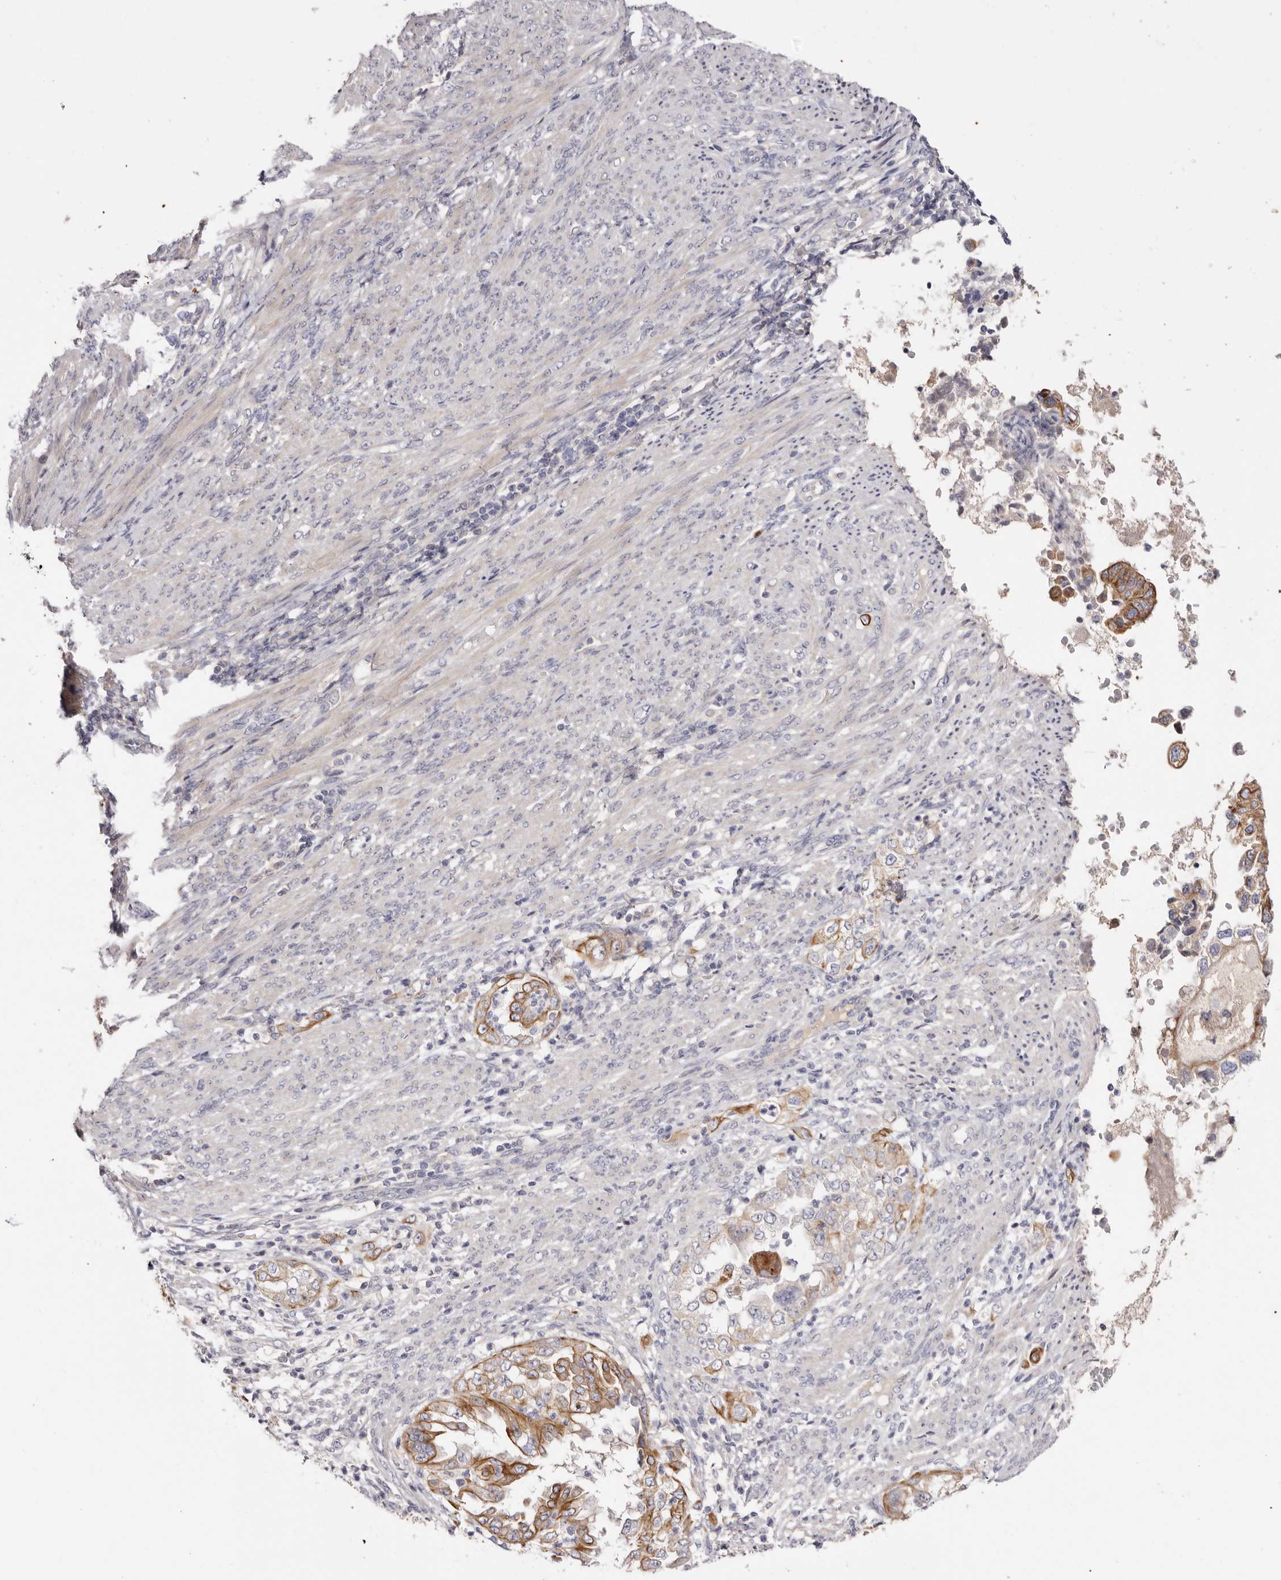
{"staining": {"intensity": "moderate", "quantity": ">75%", "location": "cytoplasmic/membranous"}, "tissue": "endometrial cancer", "cell_type": "Tumor cells", "image_type": "cancer", "snomed": [{"axis": "morphology", "description": "Adenocarcinoma, NOS"}, {"axis": "topography", "description": "Endometrium"}], "caption": "Endometrial cancer (adenocarcinoma) was stained to show a protein in brown. There is medium levels of moderate cytoplasmic/membranous staining in about >75% of tumor cells. The staining was performed using DAB (3,3'-diaminobenzidine) to visualize the protein expression in brown, while the nuclei were stained in blue with hematoxylin (Magnification: 20x).", "gene": "STK16", "patient": {"sex": "female", "age": 85}}